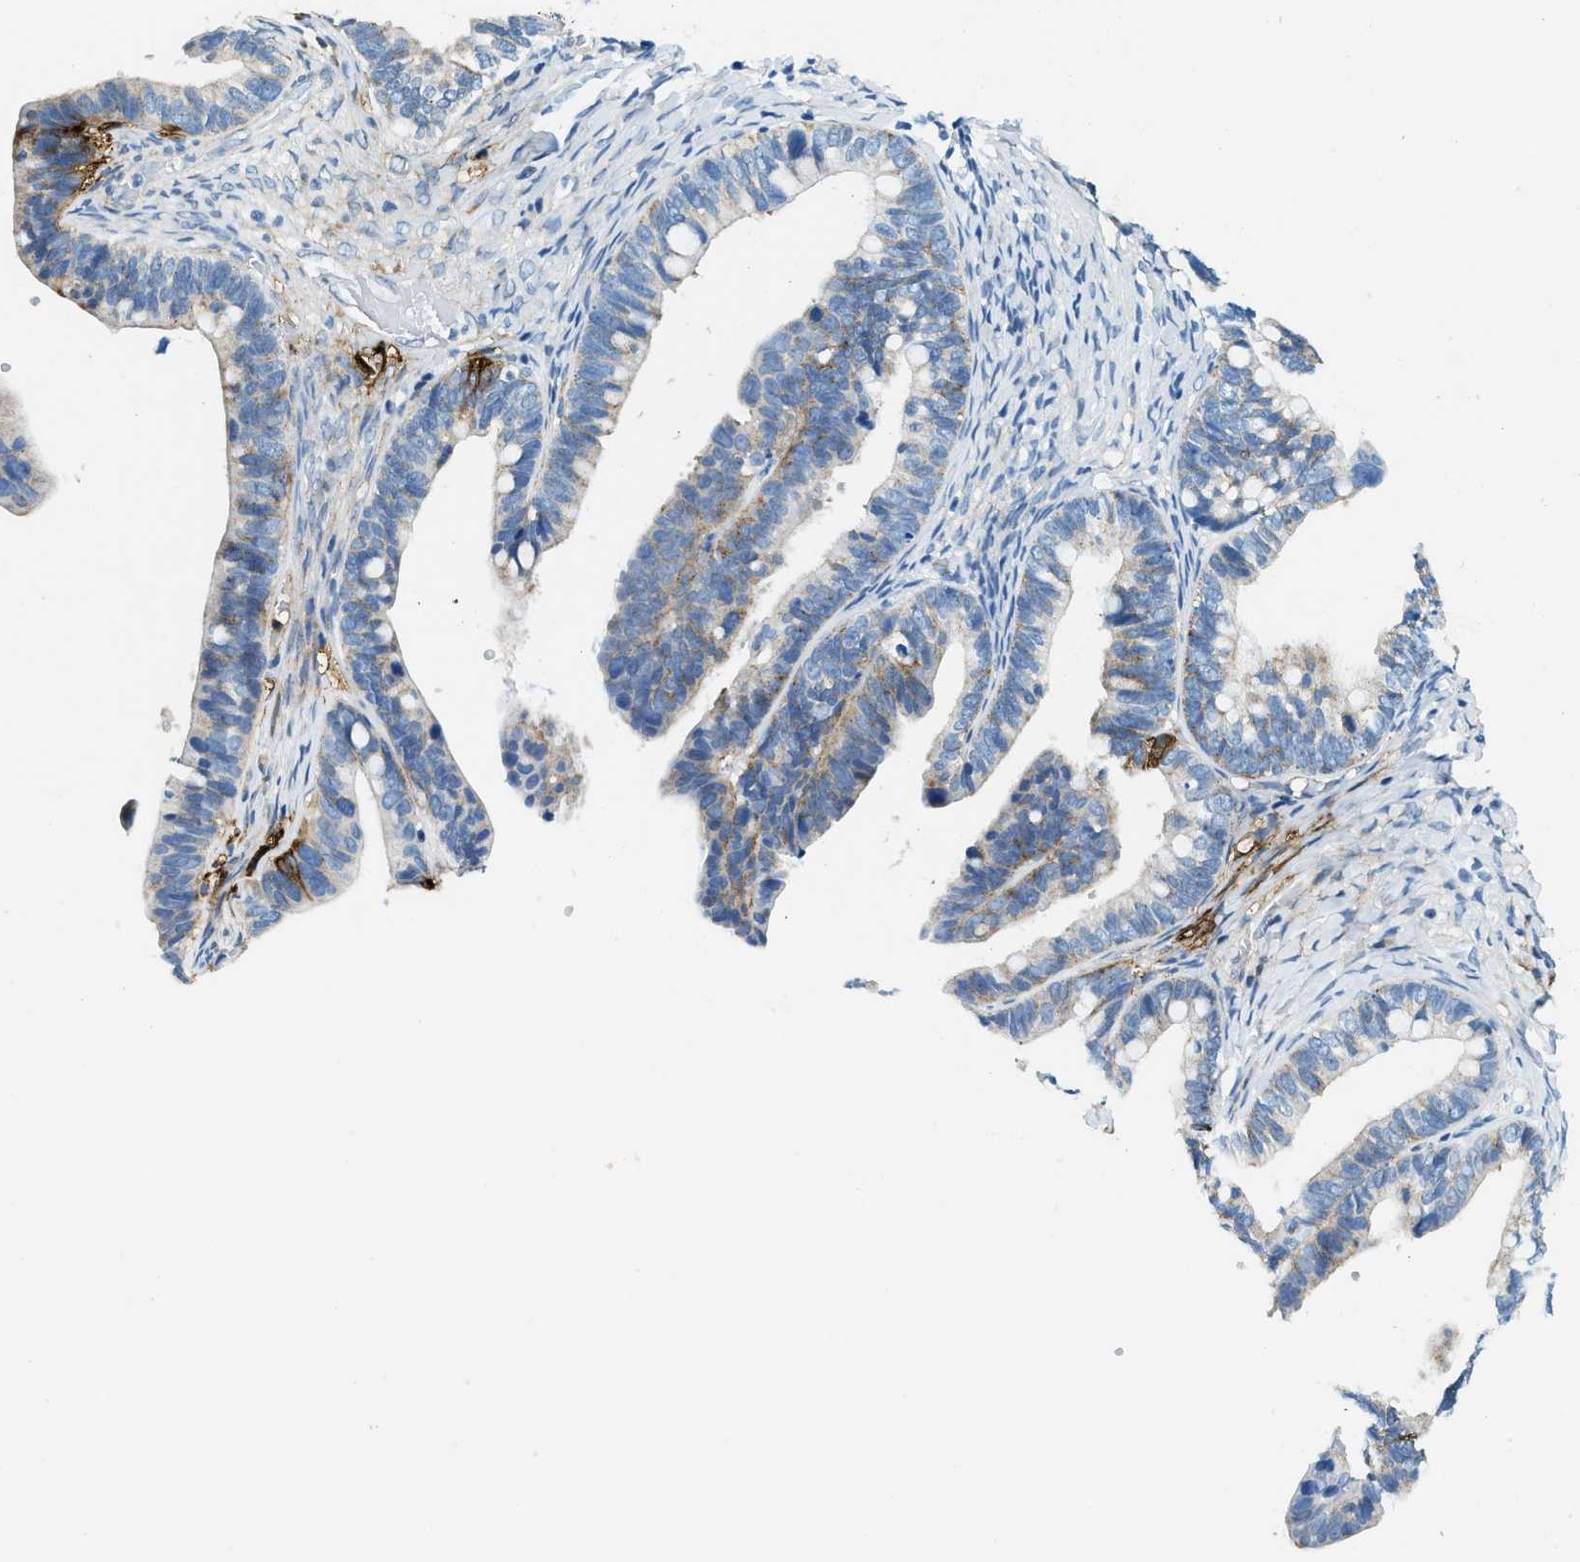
{"staining": {"intensity": "moderate", "quantity": "<25%", "location": "cytoplasmic/membranous"}, "tissue": "ovarian cancer", "cell_type": "Tumor cells", "image_type": "cancer", "snomed": [{"axis": "morphology", "description": "Cystadenocarcinoma, serous, NOS"}, {"axis": "topography", "description": "Ovary"}], "caption": "This micrograph shows immunohistochemistry staining of human serous cystadenocarcinoma (ovarian), with low moderate cytoplasmic/membranous staining in about <25% of tumor cells.", "gene": "TPSAB1", "patient": {"sex": "female", "age": 56}}